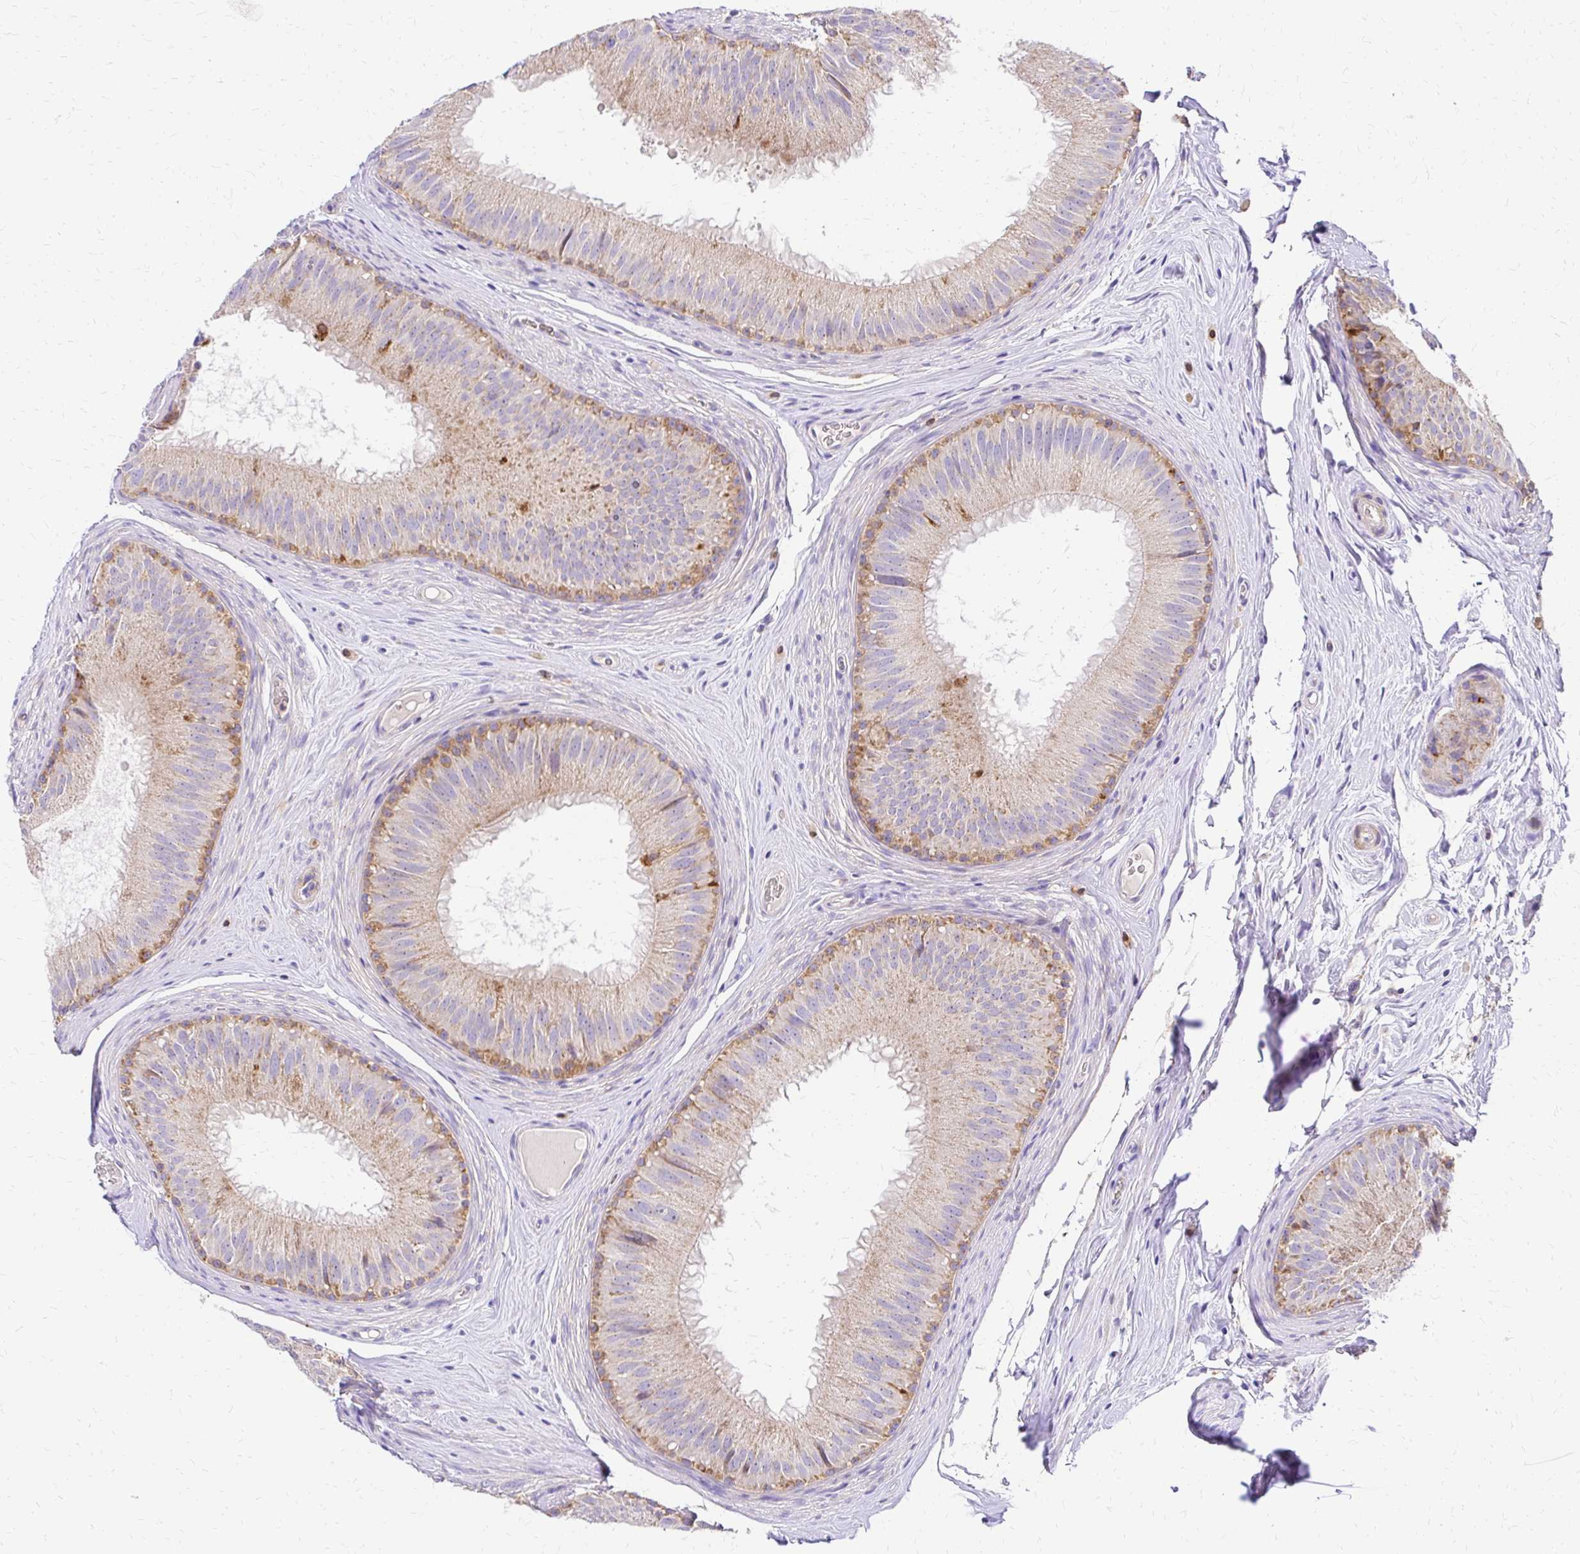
{"staining": {"intensity": "moderate", "quantity": "25%-75%", "location": "cytoplasmic/membranous"}, "tissue": "epididymis", "cell_type": "Glandular cells", "image_type": "normal", "snomed": [{"axis": "morphology", "description": "Normal tissue, NOS"}, {"axis": "topography", "description": "Epididymis"}], "caption": "A medium amount of moderate cytoplasmic/membranous positivity is appreciated in about 25%-75% of glandular cells in benign epididymis.", "gene": "MRPL13", "patient": {"sex": "male", "age": 44}}